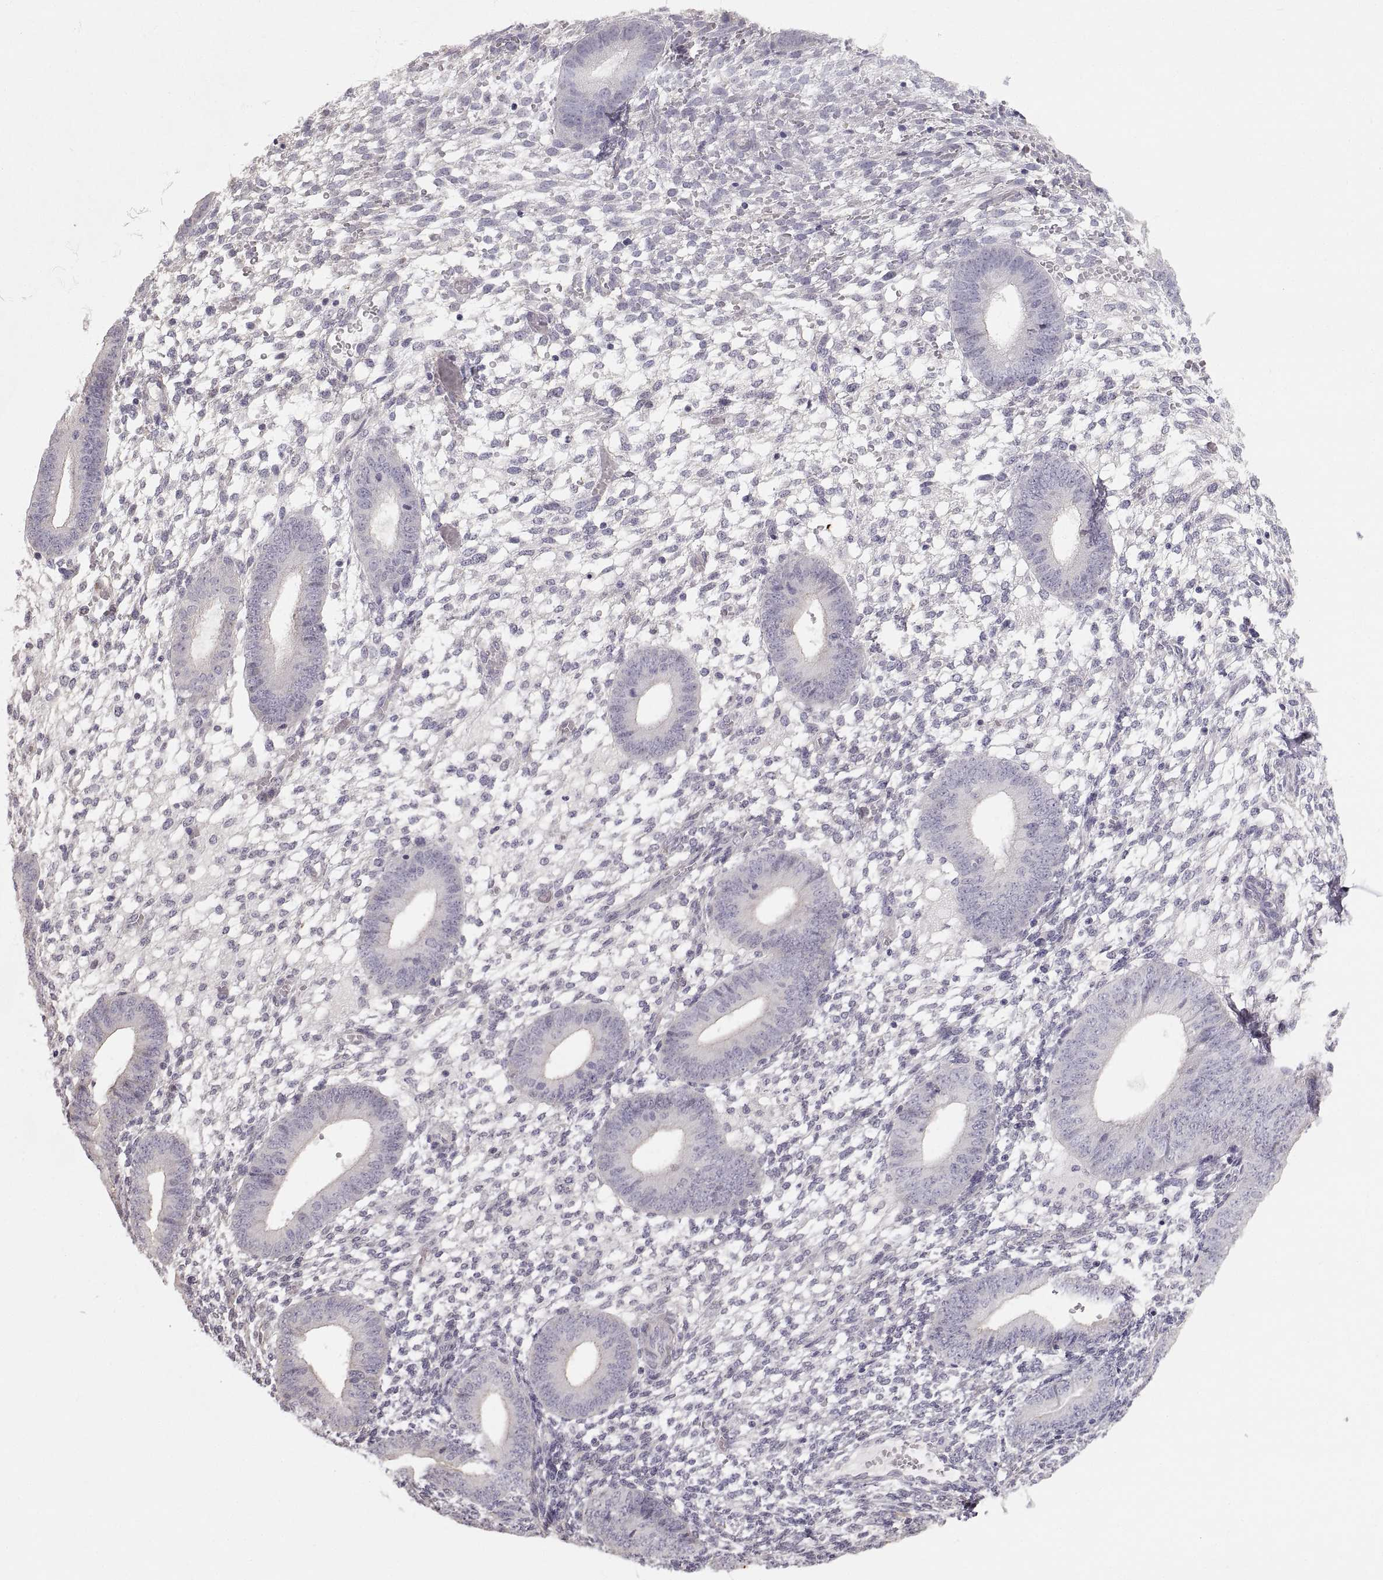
{"staining": {"intensity": "negative", "quantity": "none", "location": "none"}, "tissue": "endometrium", "cell_type": "Cells in endometrial stroma", "image_type": "normal", "snomed": [{"axis": "morphology", "description": "Normal tissue, NOS"}, {"axis": "topography", "description": "Endometrium"}], "caption": "Immunohistochemistry (IHC) of benign endometrium reveals no expression in cells in endometrial stroma.", "gene": "ZNF185", "patient": {"sex": "female", "age": 39}}